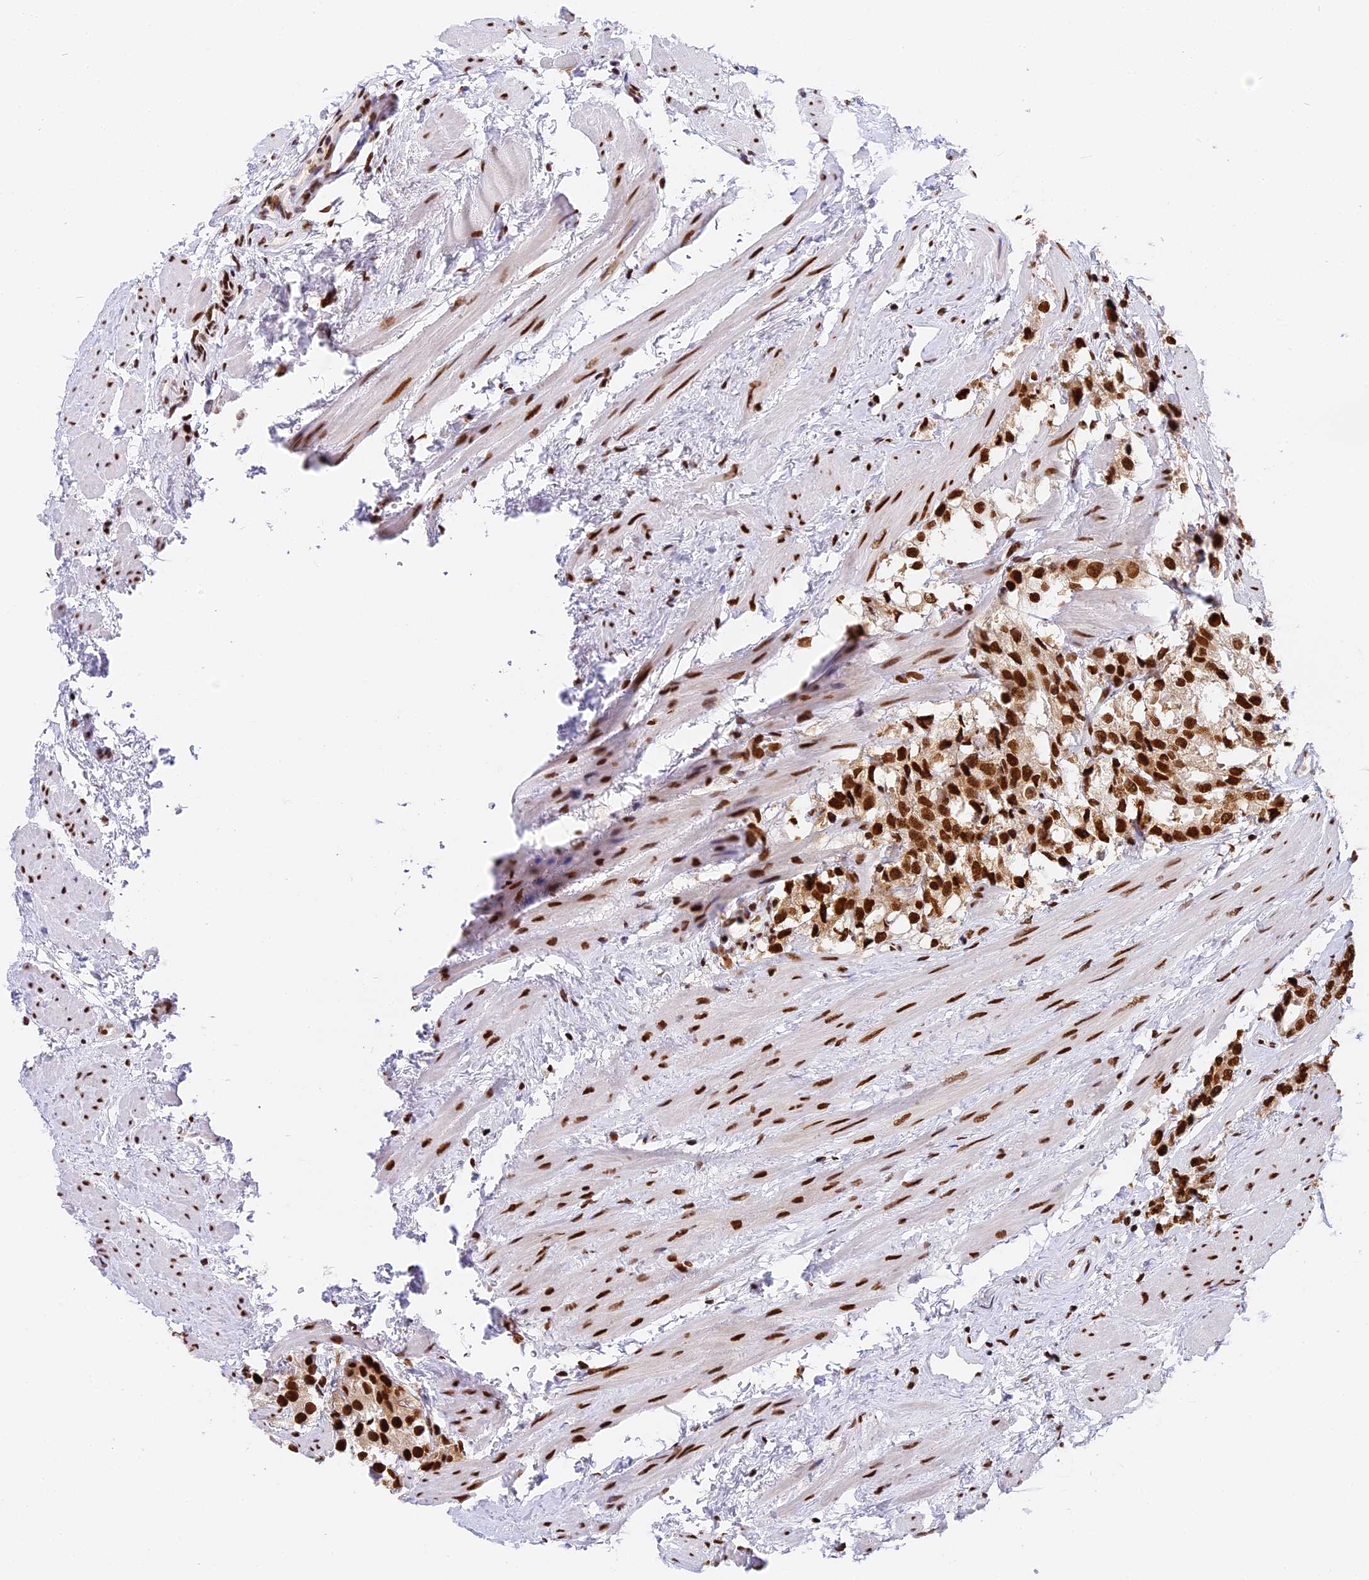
{"staining": {"intensity": "strong", "quantity": ">75%", "location": "nuclear"}, "tissue": "prostate cancer", "cell_type": "Tumor cells", "image_type": "cancer", "snomed": [{"axis": "morphology", "description": "Adenocarcinoma, NOS"}, {"axis": "topography", "description": "Prostate"}], "caption": "Prostate adenocarcinoma stained with DAB (3,3'-diaminobenzidine) immunohistochemistry exhibits high levels of strong nuclear positivity in about >75% of tumor cells.", "gene": "SBNO1", "patient": {"sex": "male", "age": 79}}